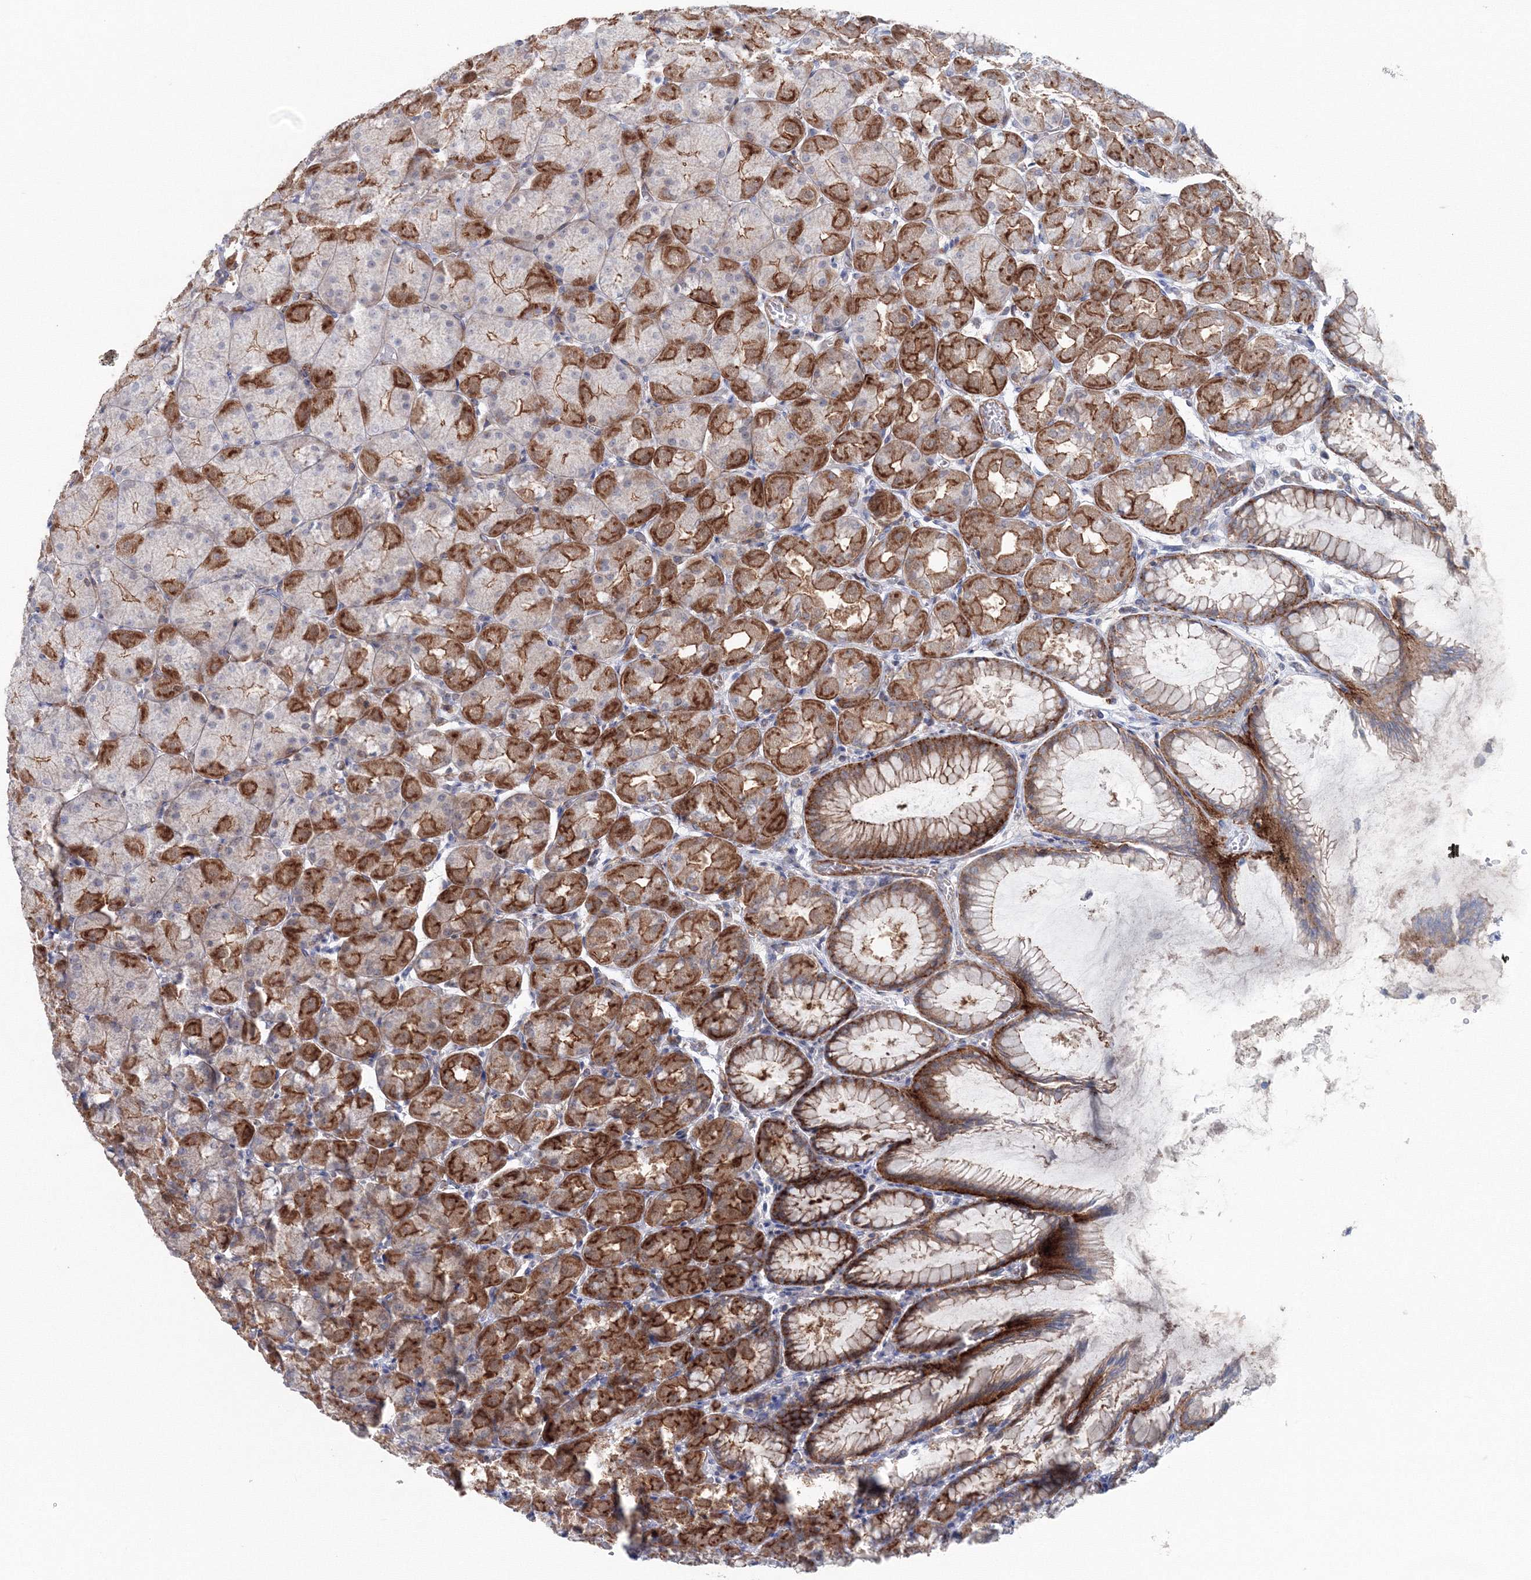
{"staining": {"intensity": "strong", "quantity": "25%-75%", "location": "cytoplasmic/membranous"}, "tissue": "stomach", "cell_type": "Glandular cells", "image_type": "normal", "snomed": [{"axis": "morphology", "description": "Normal tissue, NOS"}, {"axis": "topography", "description": "Stomach, upper"}], "caption": "Immunohistochemical staining of normal stomach shows high levels of strong cytoplasmic/membranous staining in approximately 25%-75% of glandular cells. (Stains: DAB (3,3'-diaminobenzidine) in brown, nuclei in blue, Microscopy: brightfield microscopy at high magnification).", "gene": "GGA2", "patient": {"sex": "female", "age": 56}}